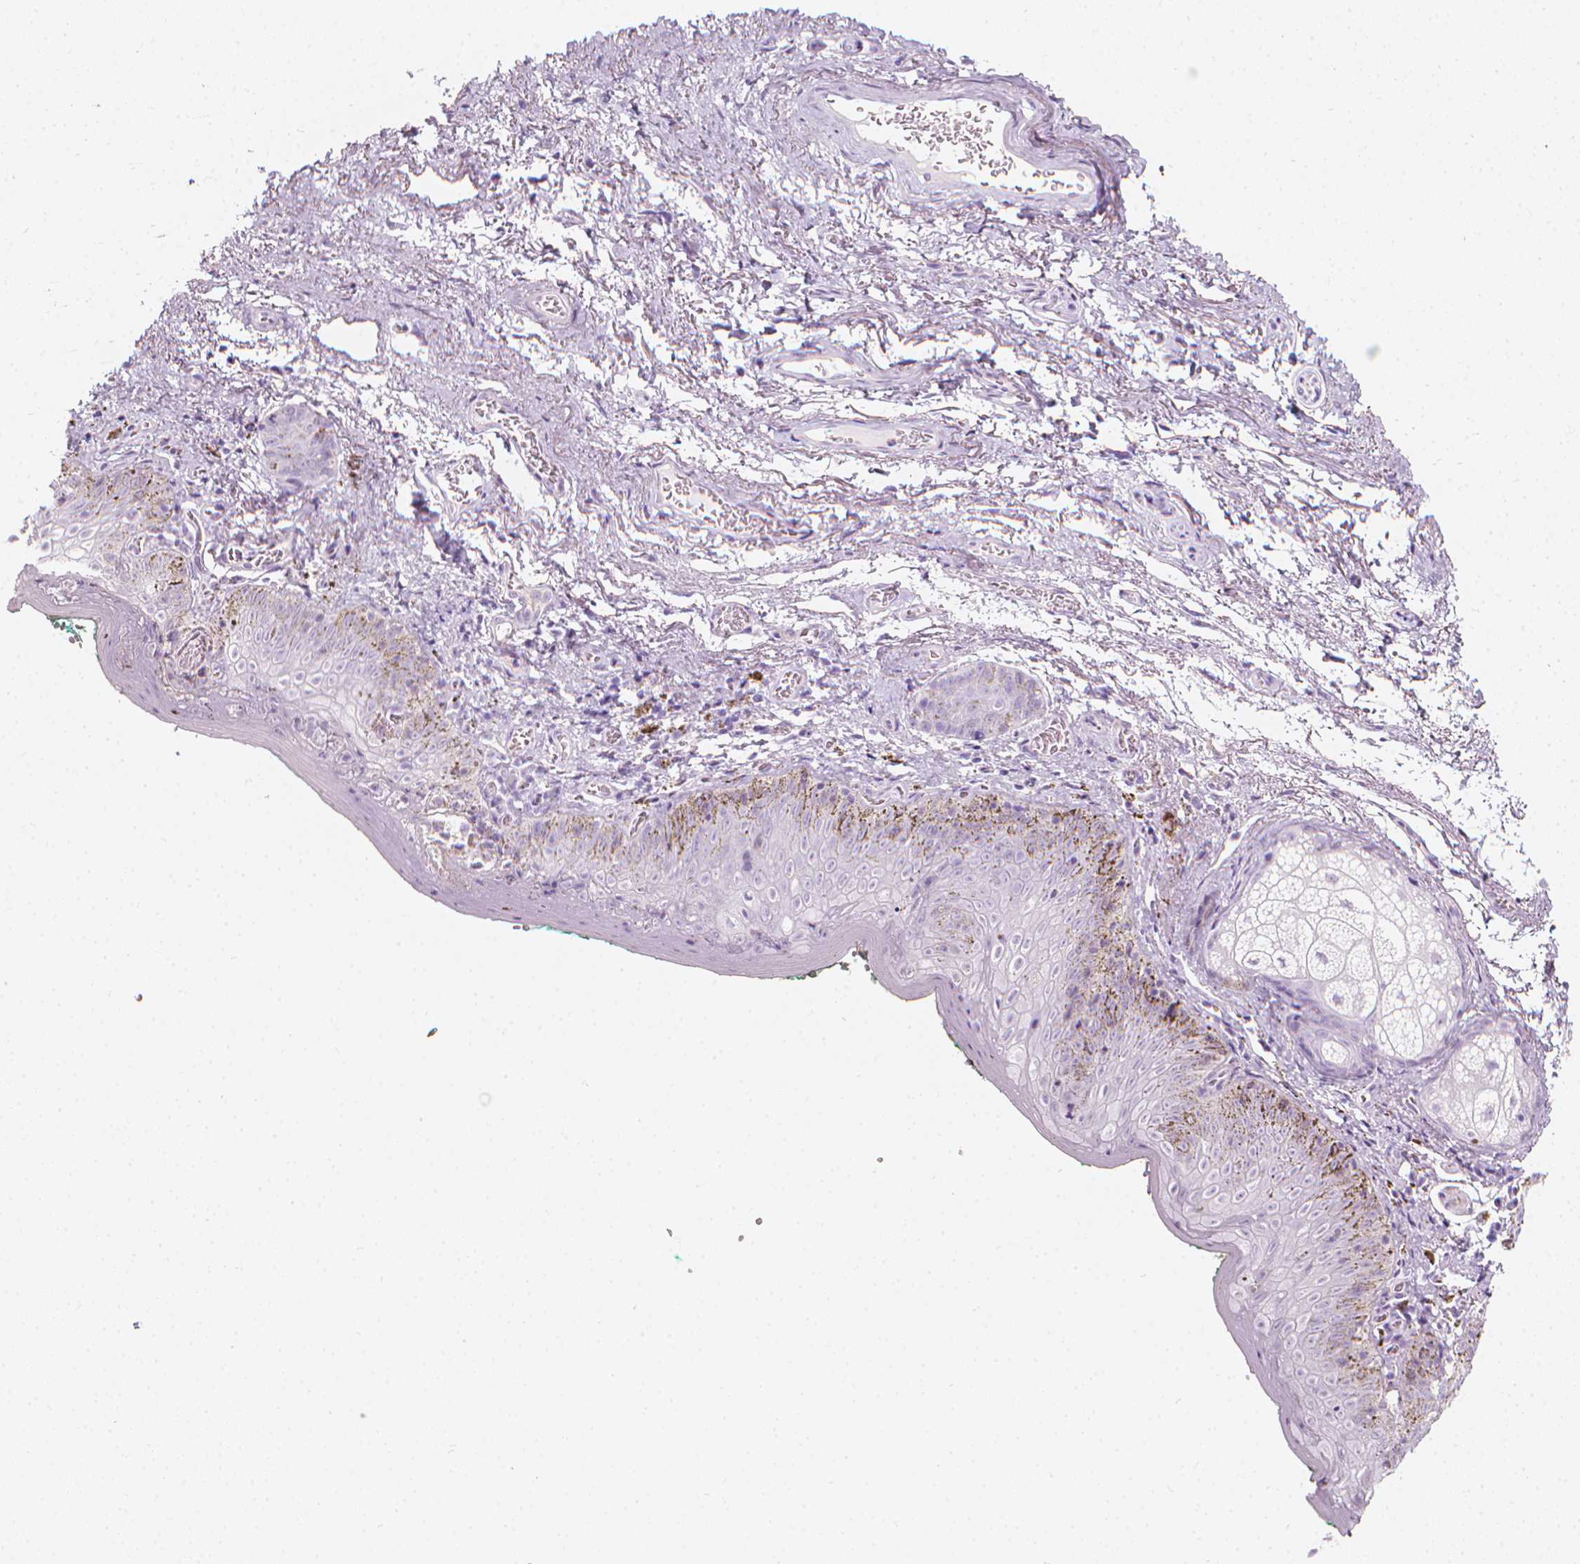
{"staining": {"intensity": "negative", "quantity": "none", "location": "none"}, "tissue": "vagina", "cell_type": "Squamous epithelial cells", "image_type": "normal", "snomed": [{"axis": "morphology", "description": "Normal tissue, NOS"}, {"axis": "topography", "description": "Vulva"}, {"axis": "topography", "description": "Vagina"}, {"axis": "topography", "description": "Peripheral nerve tissue"}], "caption": "Photomicrograph shows no protein staining in squamous epithelial cells of benign vagina.", "gene": "SCG3", "patient": {"sex": "female", "age": 66}}